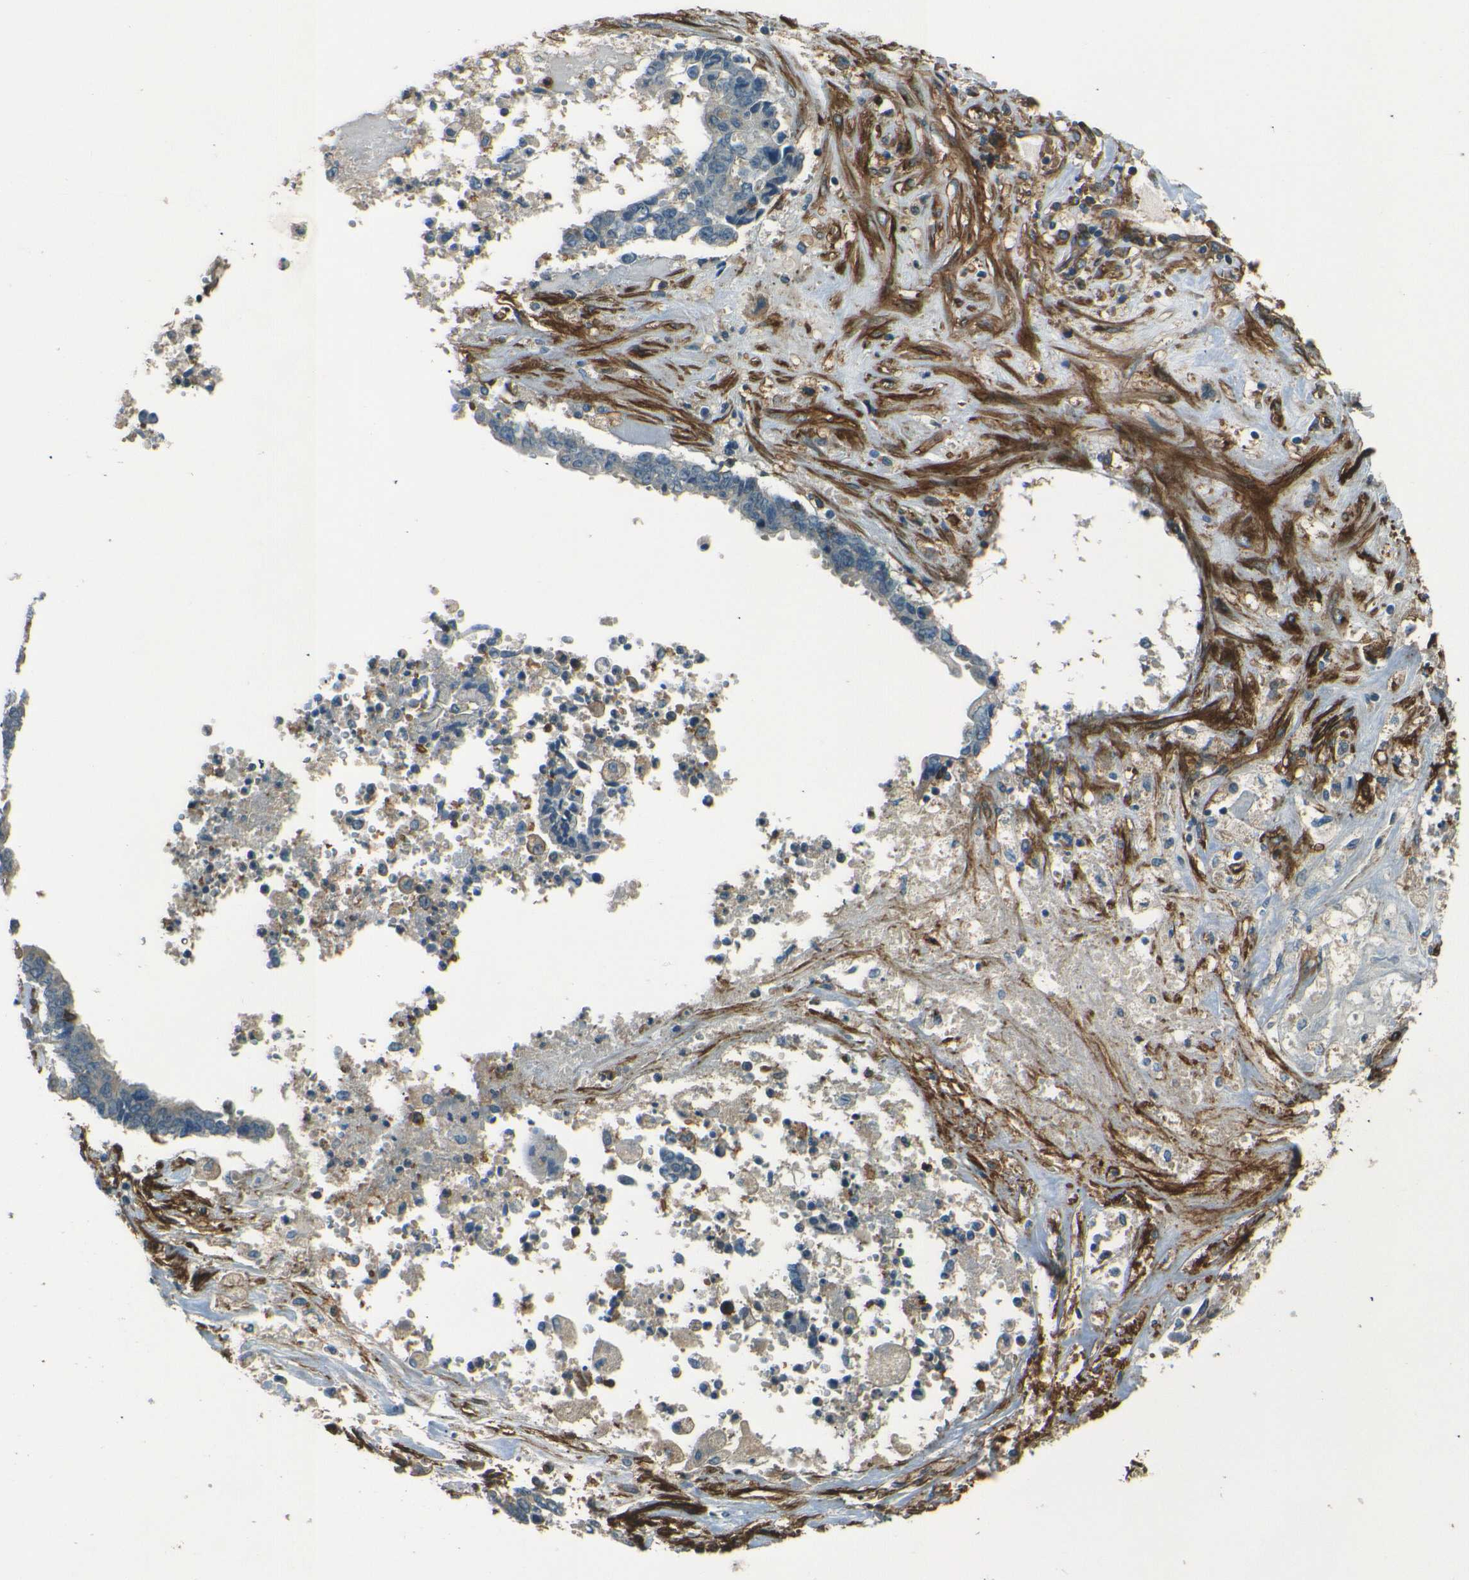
{"staining": {"intensity": "negative", "quantity": "none", "location": "none"}, "tissue": "liver cancer", "cell_type": "Tumor cells", "image_type": "cancer", "snomed": [{"axis": "morphology", "description": "Cholangiocarcinoma"}, {"axis": "topography", "description": "Liver"}], "caption": "Immunohistochemical staining of liver cholangiocarcinoma exhibits no significant positivity in tumor cells. Brightfield microscopy of immunohistochemistry stained with DAB (brown) and hematoxylin (blue), captured at high magnification.", "gene": "ENTPD1", "patient": {"sex": "male", "age": 57}}